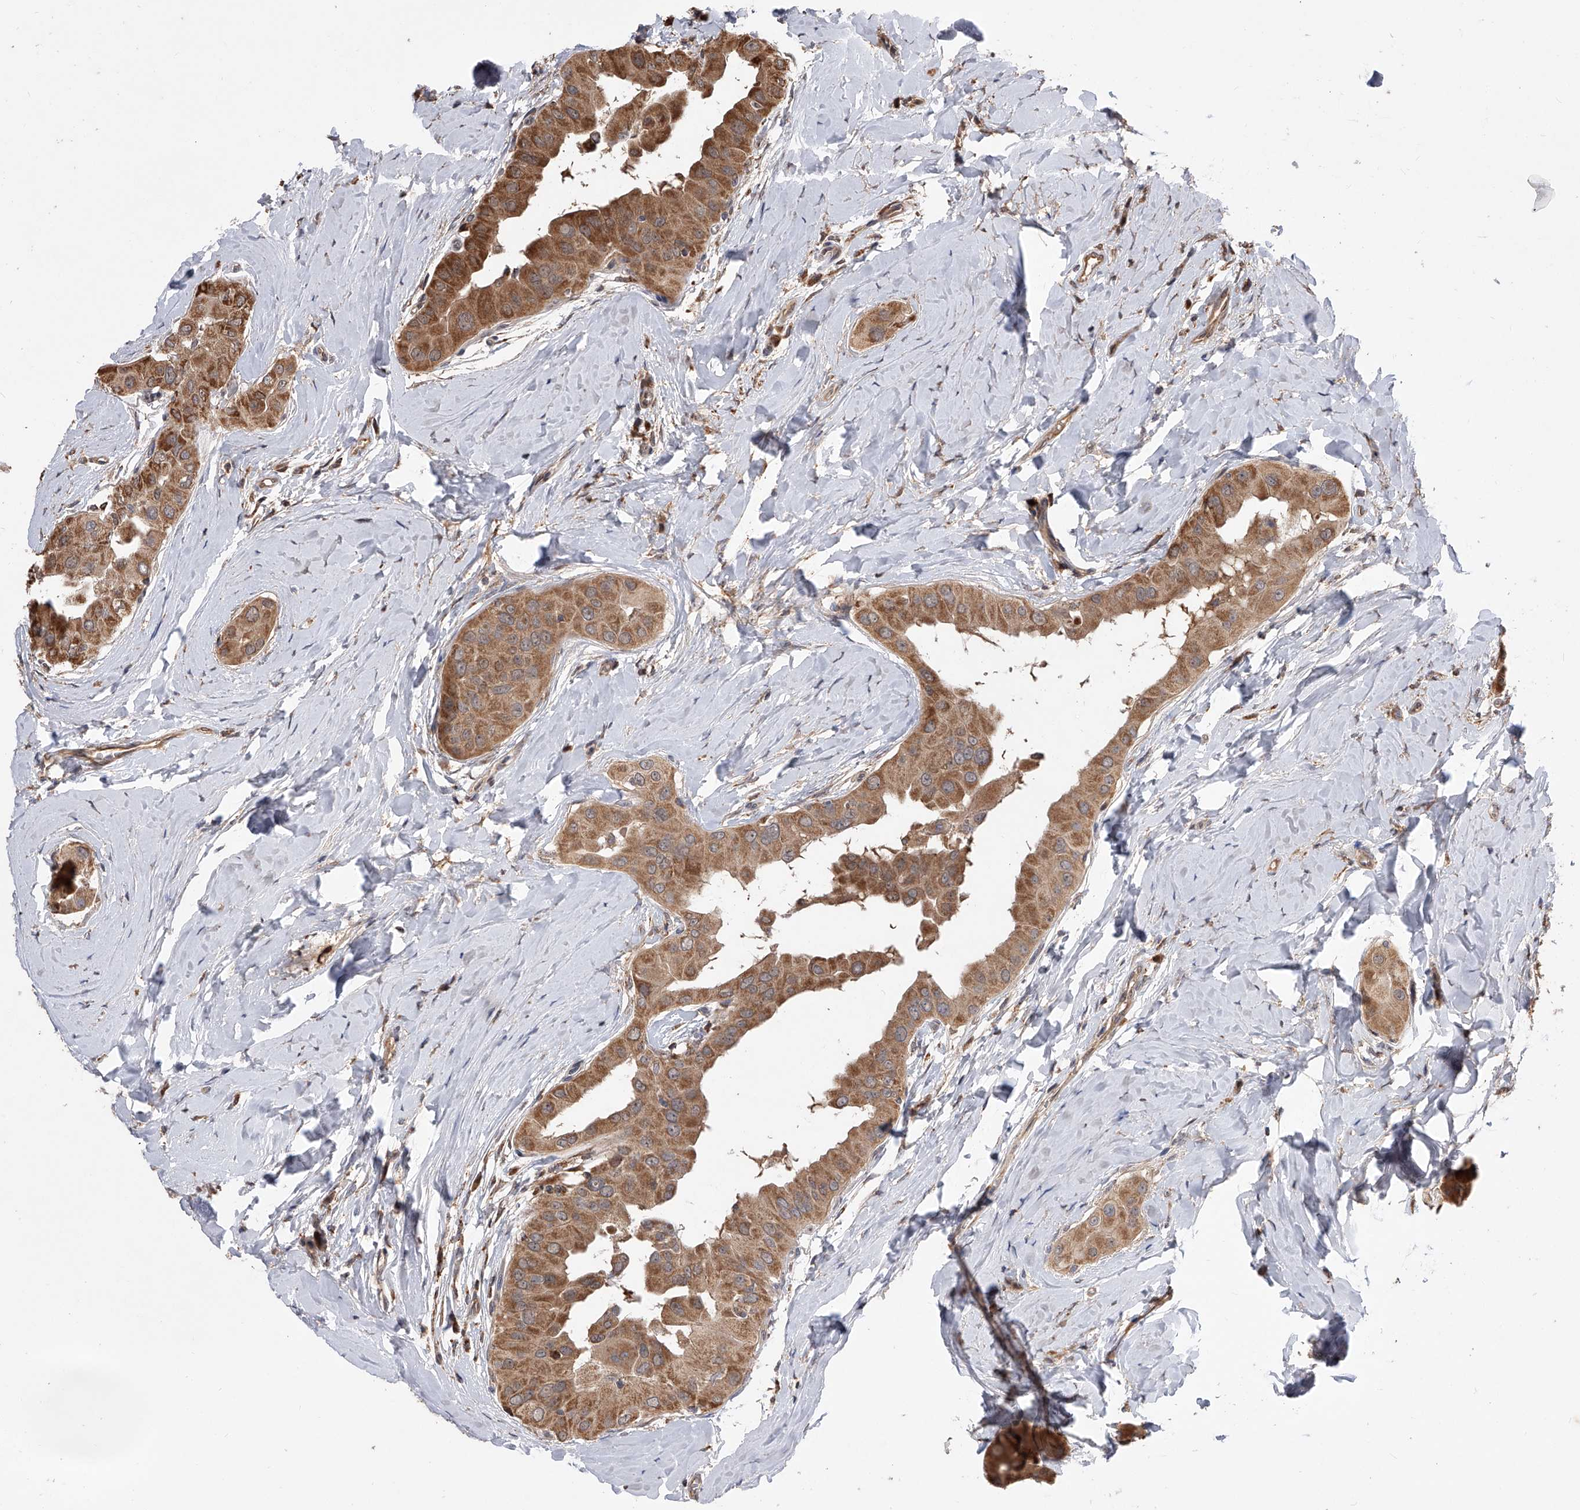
{"staining": {"intensity": "moderate", "quantity": ">75%", "location": "cytoplasmic/membranous"}, "tissue": "thyroid cancer", "cell_type": "Tumor cells", "image_type": "cancer", "snomed": [{"axis": "morphology", "description": "Papillary adenocarcinoma, NOS"}, {"axis": "topography", "description": "Thyroid gland"}], "caption": "Moderate cytoplasmic/membranous protein staining is appreciated in about >75% of tumor cells in papillary adenocarcinoma (thyroid).", "gene": "GMDS", "patient": {"sex": "male", "age": 33}}